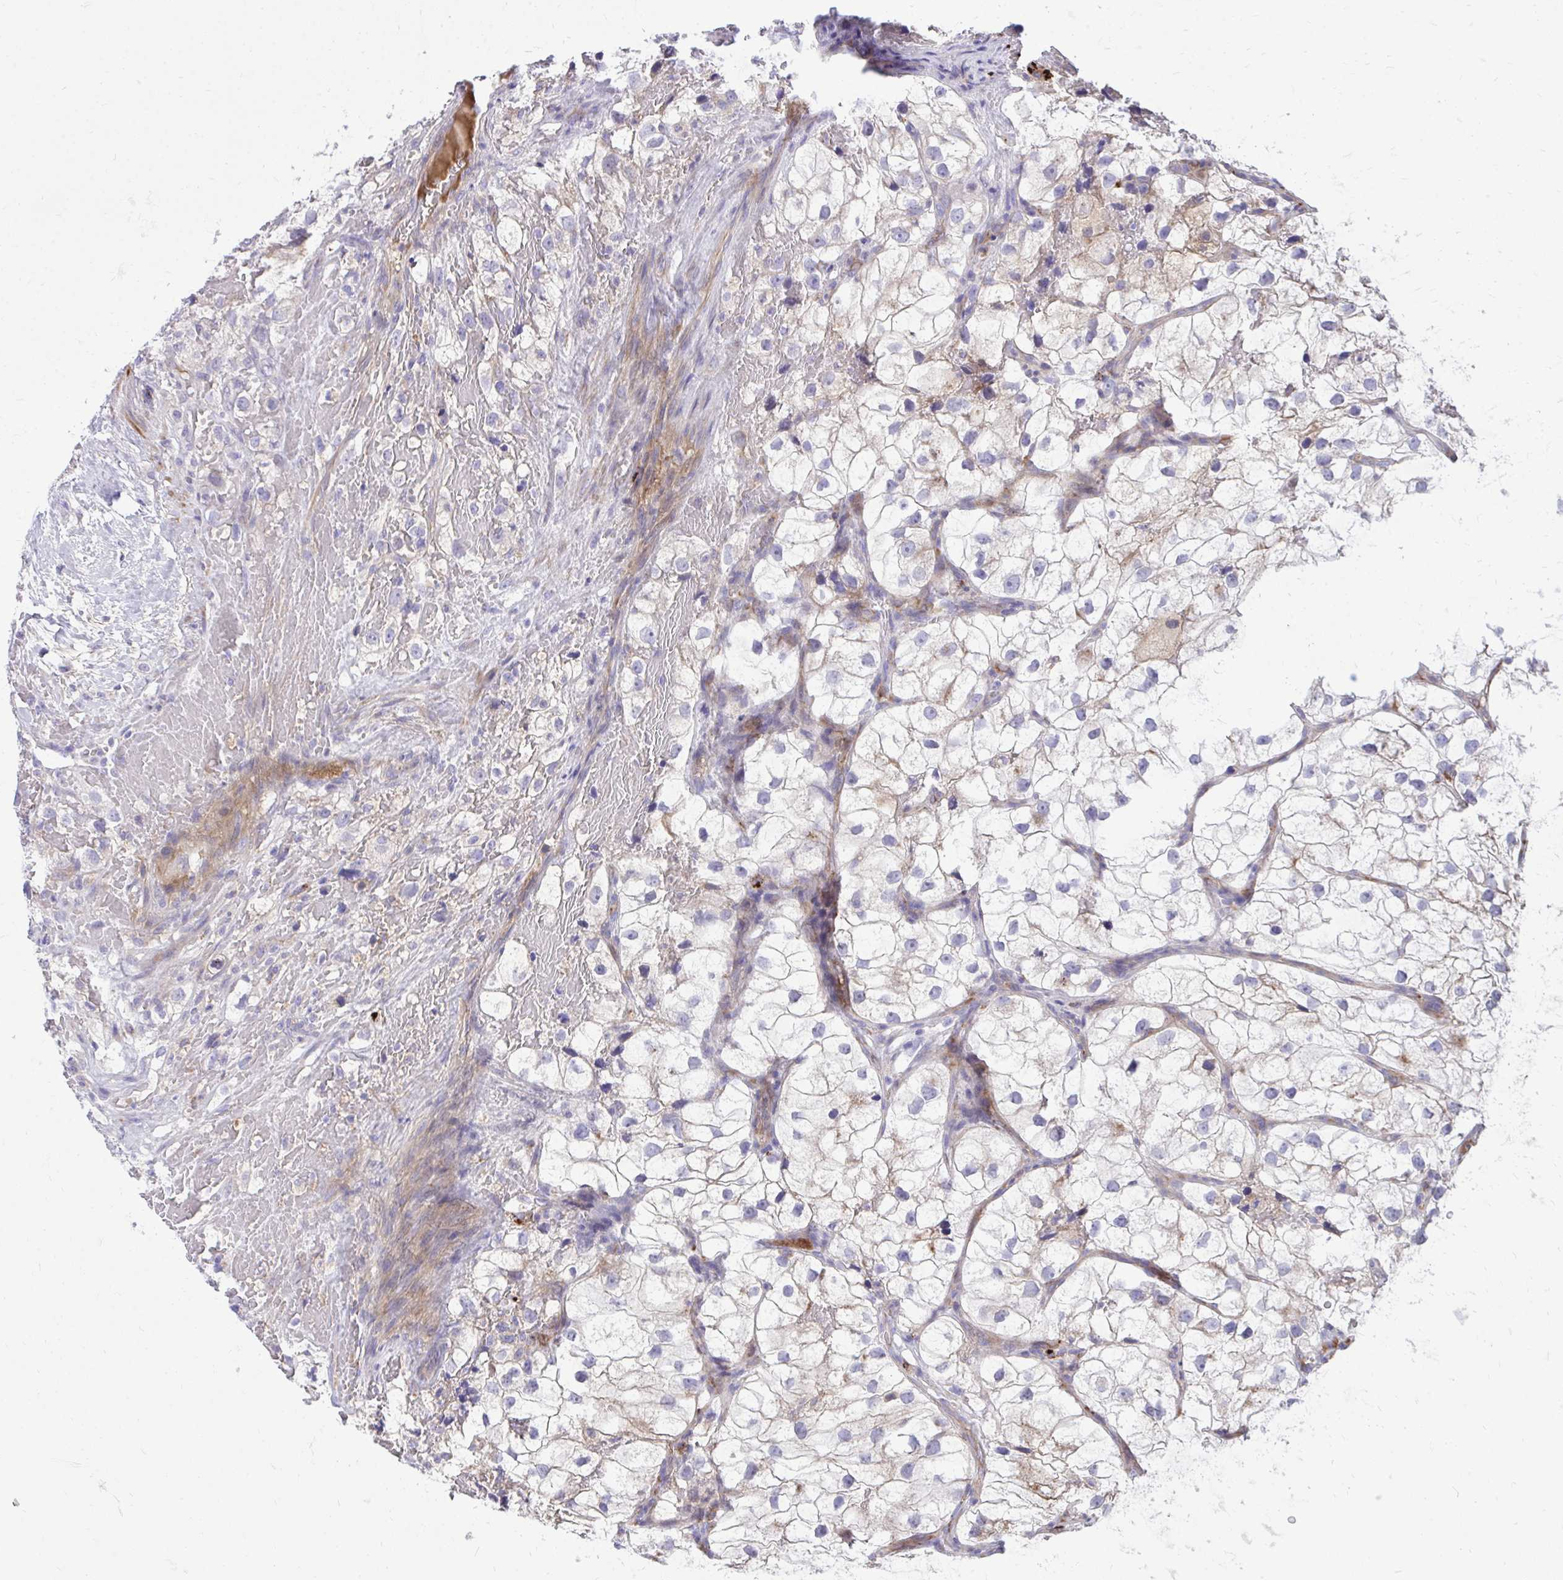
{"staining": {"intensity": "moderate", "quantity": "<25%", "location": "cytoplasmic/membranous"}, "tissue": "renal cancer", "cell_type": "Tumor cells", "image_type": "cancer", "snomed": [{"axis": "morphology", "description": "Adenocarcinoma, NOS"}, {"axis": "topography", "description": "Kidney"}], "caption": "Tumor cells show low levels of moderate cytoplasmic/membranous staining in approximately <25% of cells in renal cancer.", "gene": "TP53I11", "patient": {"sex": "male", "age": 59}}